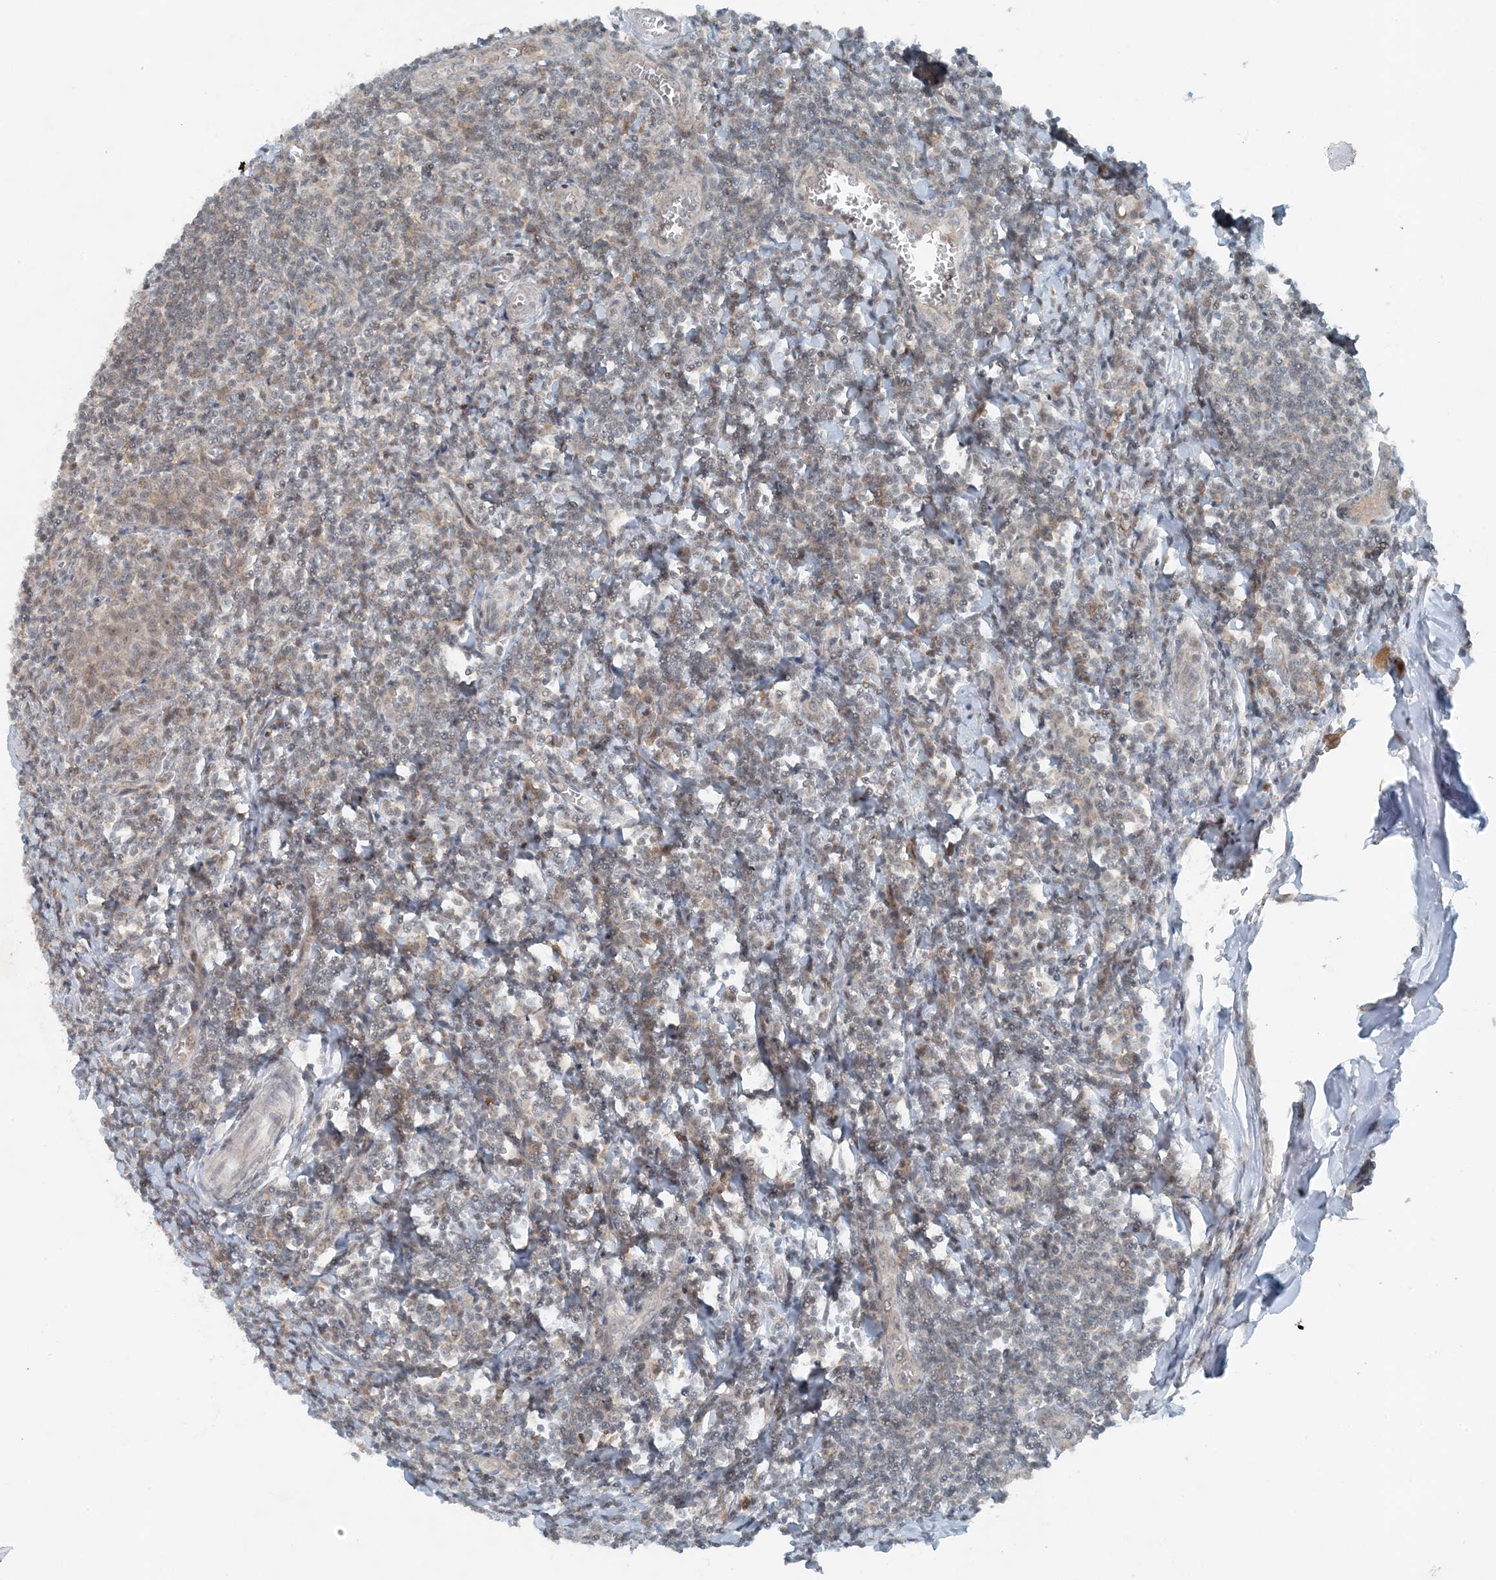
{"staining": {"intensity": "moderate", "quantity": ">75%", "location": "cytoplasmic/membranous"}, "tissue": "tonsil", "cell_type": "Germinal center cells", "image_type": "normal", "snomed": [{"axis": "morphology", "description": "Normal tissue, NOS"}, {"axis": "topography", "description": "Tonsil"}], "caption": "Approximately >75% of germinal center cells in benign human tonsil reveal moderate cytoplasmic/membranous protein positivity as visualized by brown immunohistochemical staining.", "gene": "MITD1", "patient": {"sex": "male", "age": 27}}